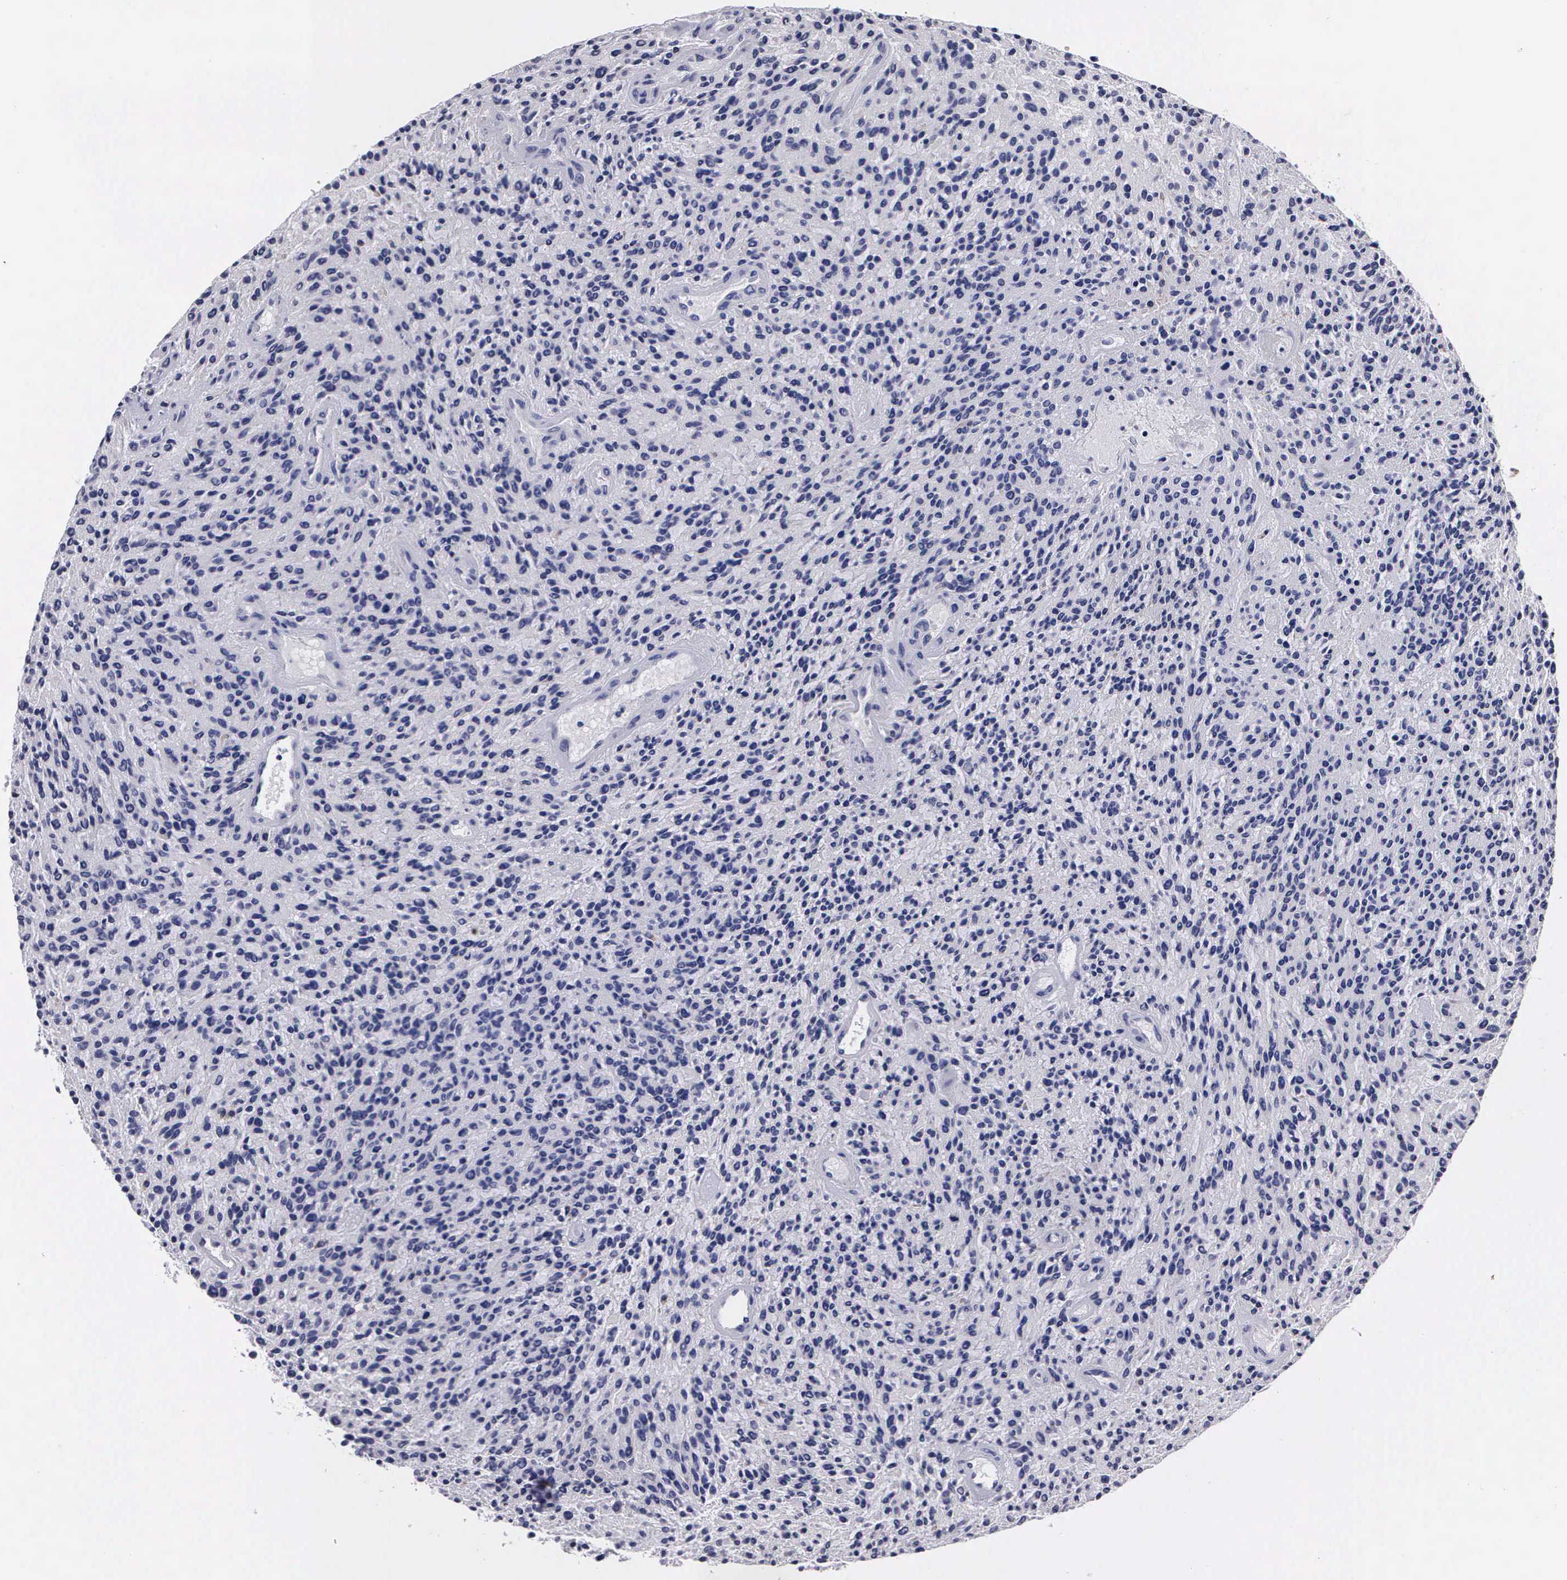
{"staining": {"intensity": "negative", "quantity": "none", "location": "none"}, "tissue": "glioma", "cell_type": "Tumor cells", "image_type": "cancer", "snomed": [{"axis": "morphology", "description": "Glioma, malignant, High grade"}, {"axis": "topography", "description": "Brain"}], "caption": "DAB (3,3'-diaminobenzidine) immunohistochemical staining of glioma shows no significant staining in tumor cells. (DAB IHC visualized using brightfield microscopy, high magnification).", "gene": "CRELD2", "patient": {"sex": "female", "age": 13}}